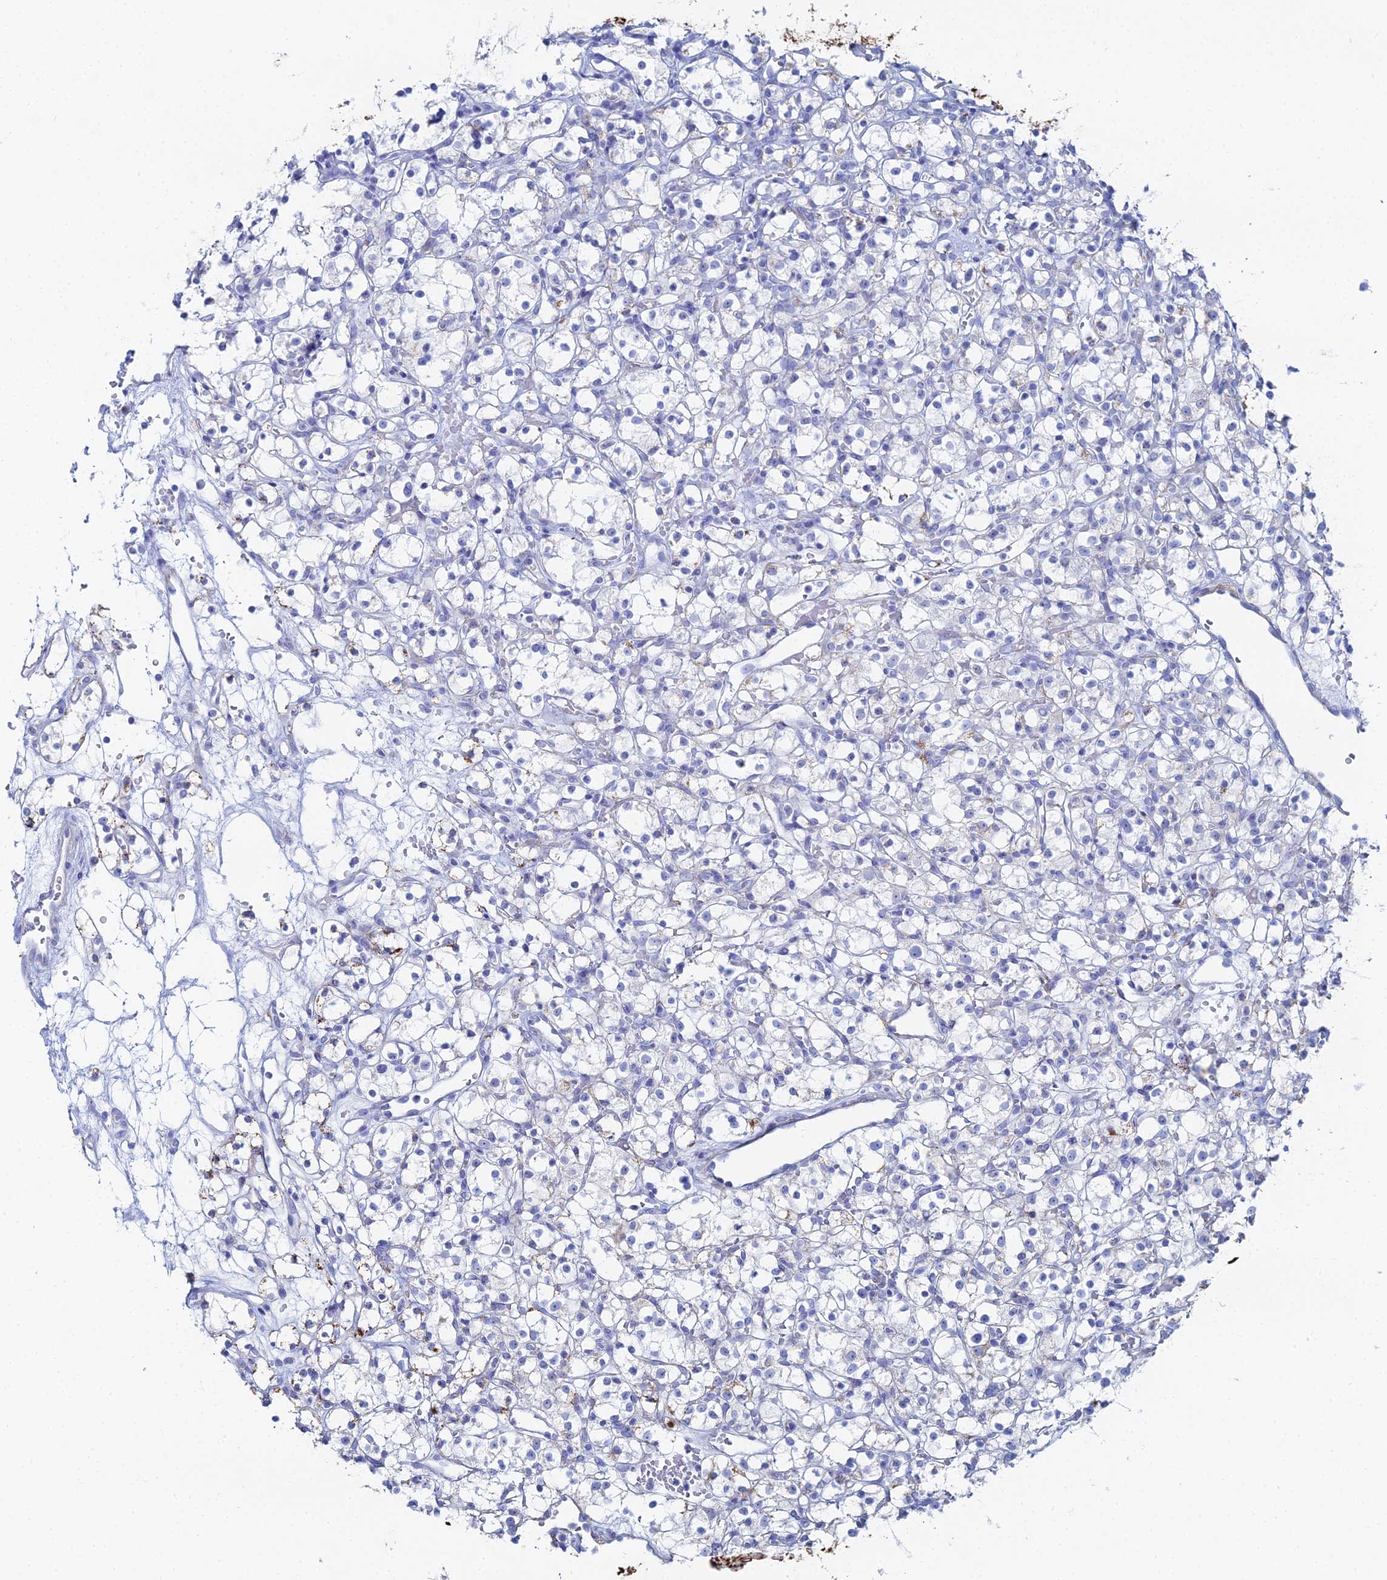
{"staining": {"intensity": "moderate", "quantity": "<25%", "location": "cytoplasmic/membranous"}, "tissue": "renal cancer", "cell_type": "Tumor cells", "image_type": "cancer", "snomed": [{"axis": "morphology", "description": "Adenocarcinoma, NOS"}, {"axis": "topography", "description": "Kidney"}], "caption": "DAB (3,3'-diaminobenzidine) immunohistochemical staining of renal adenocarcinoma reveals moderate cytoplasmic/membranous protein expression in approximately <25% of tumor cells. (DAB (3,3'-diaminobenzidine) IHC, brown staining for protein, blue staining for nuclei).", "gene": "DHX34", "patient": {"sex": "female", "age": 59}}